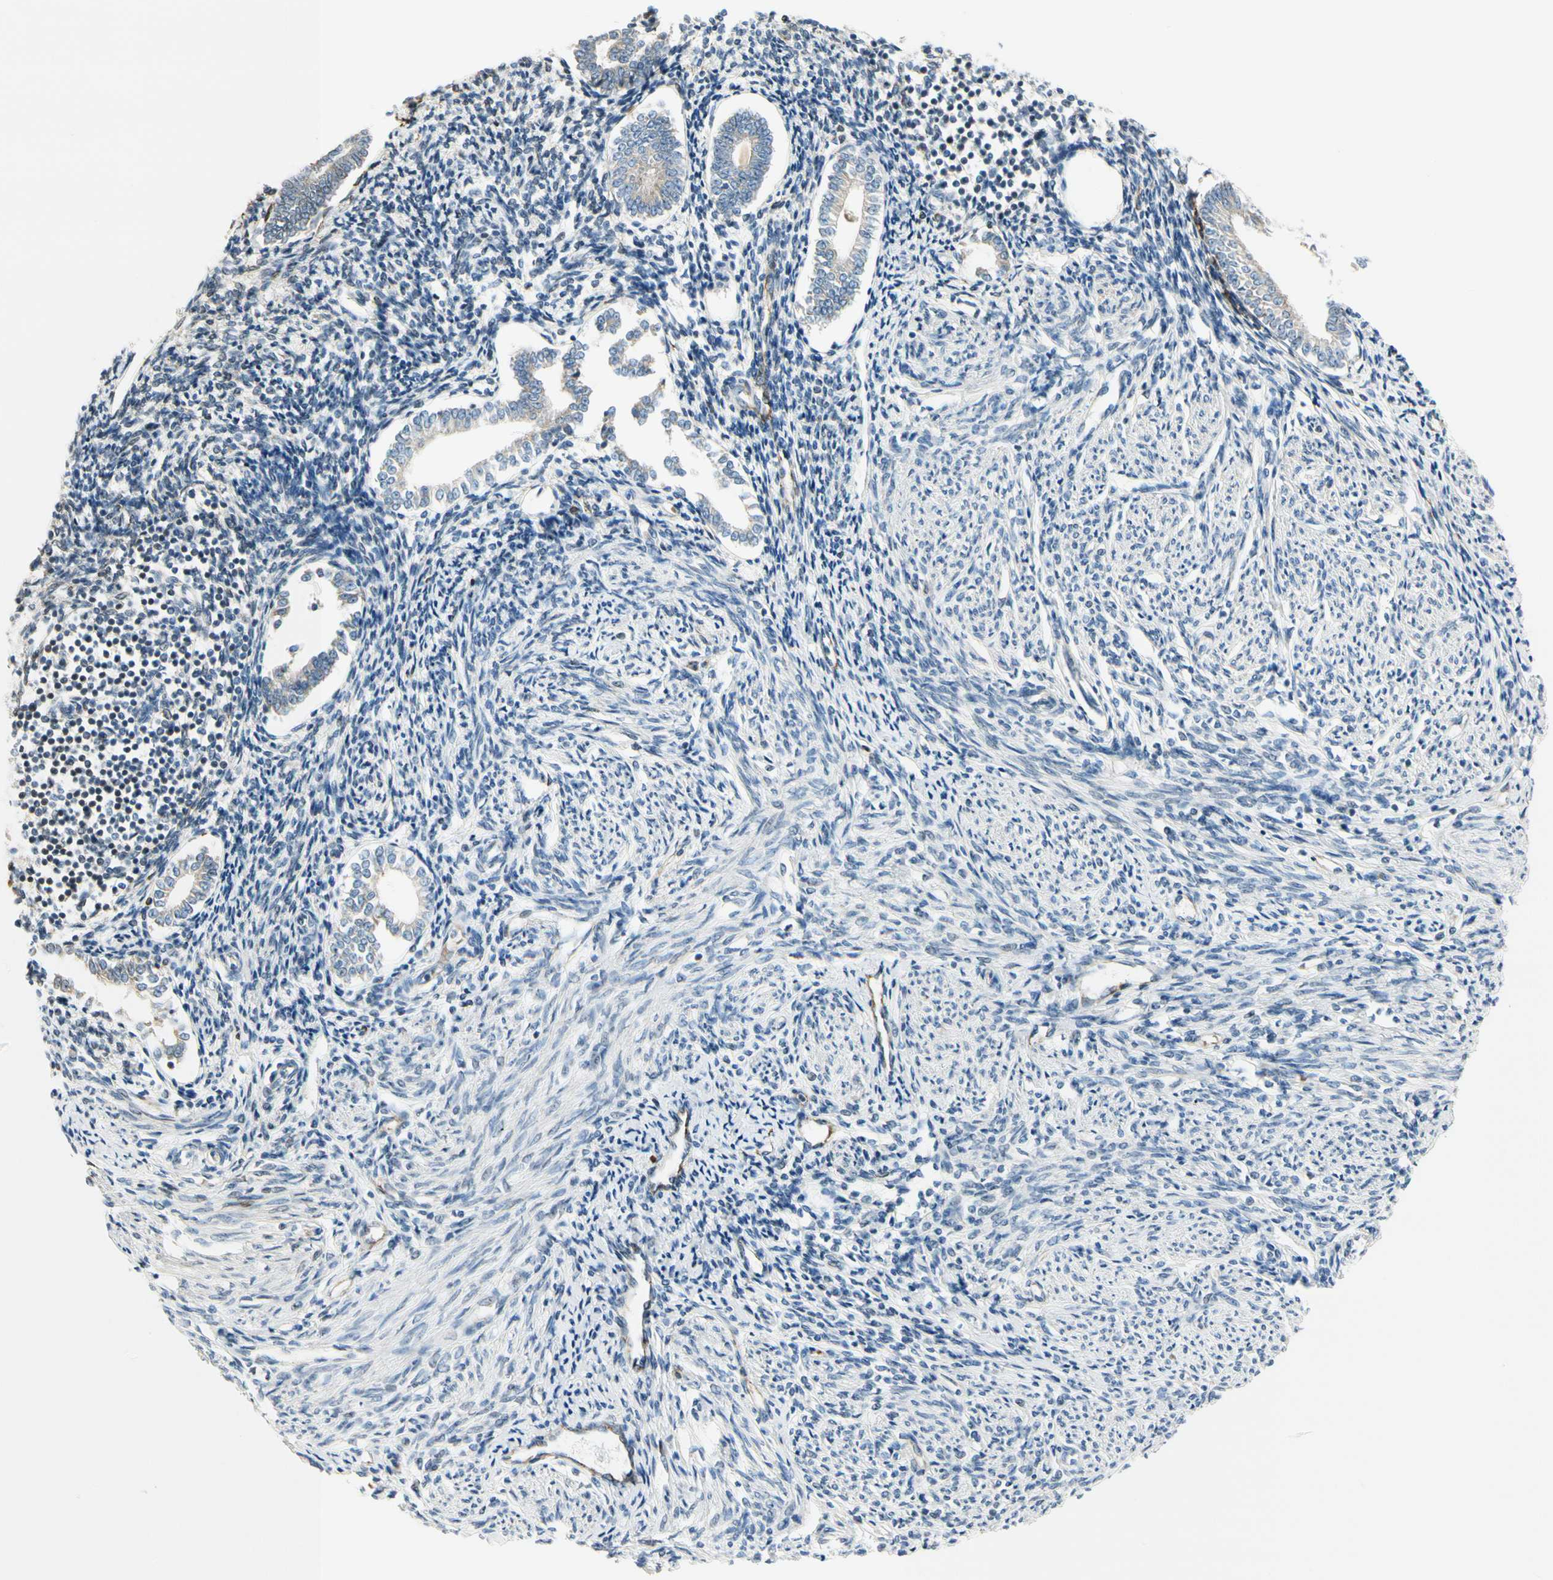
{"staining": {"intensity": "weak", "quantity": "25%-75%", "location": "cytoplasmic/membranous"}, "tissue": "endometrium", "cell_type": "Cells in endometrial stroma", "image_type": "normal", "snomed": [{"axis": "morphology", "description": "Normal tissue, NOS"}, {"axis": "topography", "description": "Endometrium"}], "caption": "Benign endometrium demonstrates weak cytoplasmic/membranous staining in approximately 25%-75% of cells in endometrial stroma, visualized by immunohistochemistry.", "gene": "NPDC1", "patient": {"sex": "female", "age": 71}}